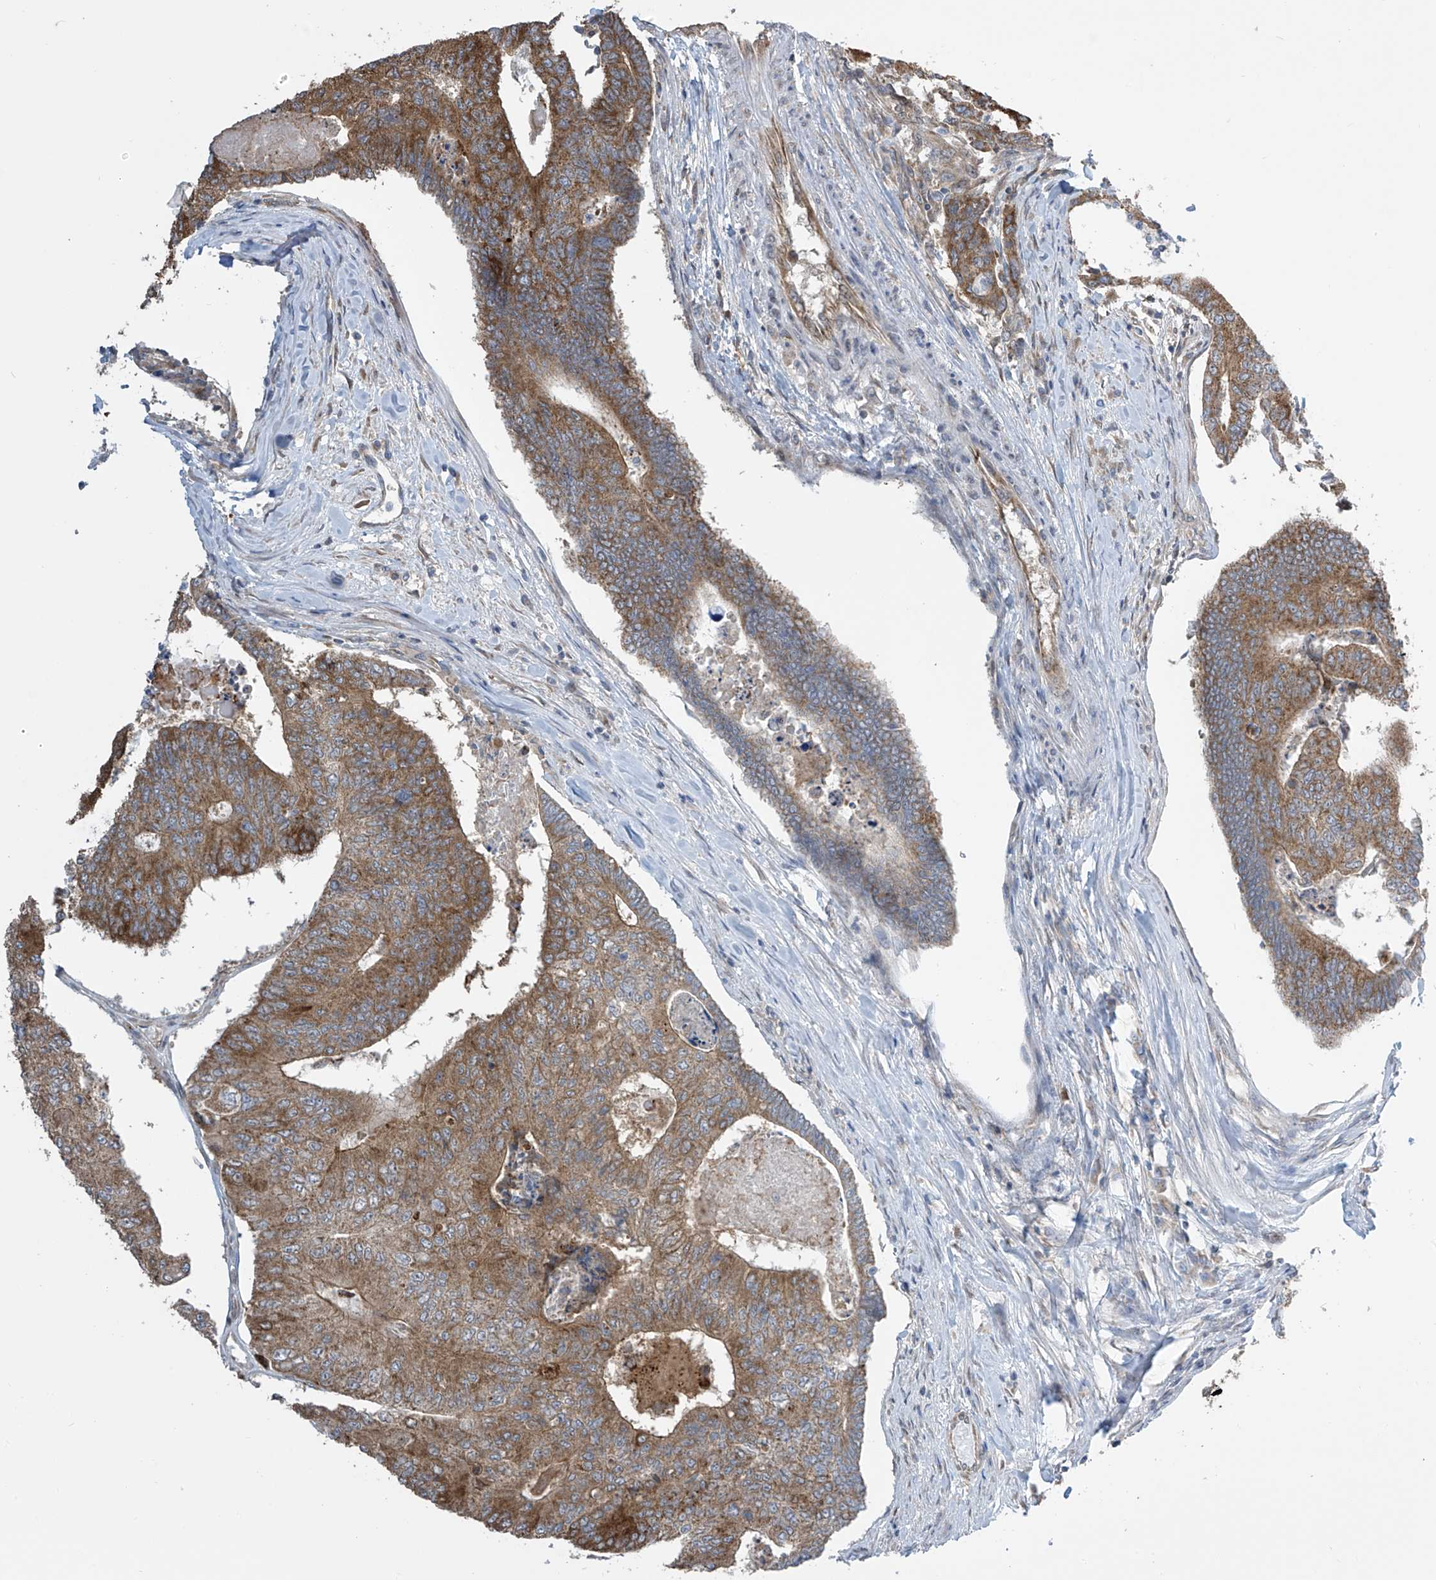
{"staining": {"intensity": "moderate", "quantity": ">75%", "location": "cytoplasmic/membranous"}, "tissue": "colorectal cancer", "cell_type": "Tumor cells", "image_type": "cancer", "snomed": [{"axis": "morphology", "description": "Adenocarcinoma, NOS"}, {"axis": "topography", "description": "Colon"}], "caption": "The immunohistochemical stain labels moderate cytoplasmic/membranous positivity in tumor cells of colorectal cancer (adenocarcinoma) tissue.", "gene": "PNPT1", "patient": {"sex": "female", "age": 67}}